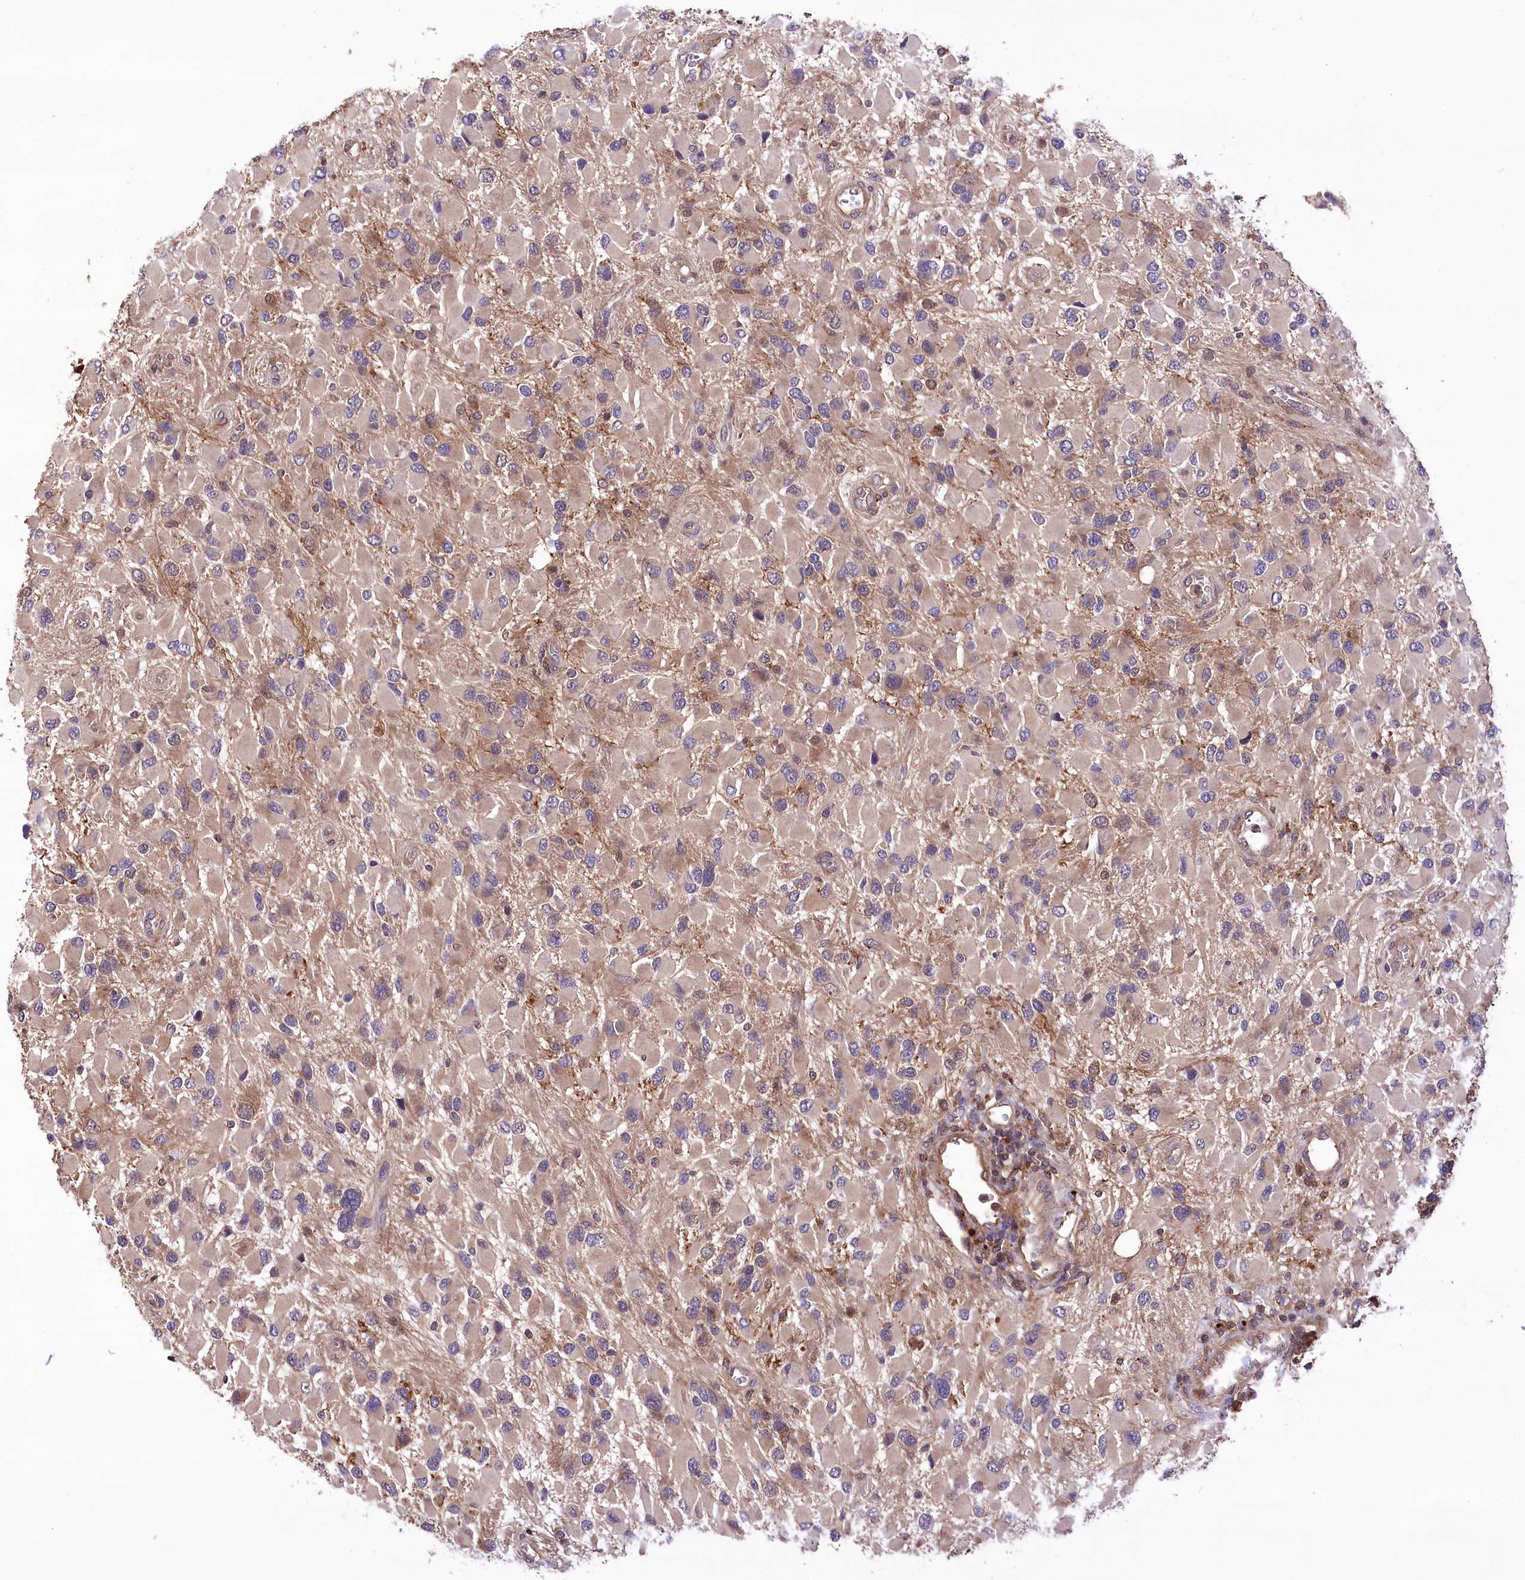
{"staining": {"intensity": "weak", "quantity": ">75%", "location": "cytoplasmic/membranous"}, "tissue": "glioma", "cell_type": "Tumor cells", "image_type": "cancer", "snomed": [{"axis": "morphology", "description": "Glioma, malignant, High grade"}, {"axis": "topography", "description": "Brain"}], "caption": "The image shows staining of glioma, revealing weak cytoplasmic/membranous protein staining (brown color) within tumor cells.", "gene": "DPP3", "patient": {"sex": "male", "age": 53}}